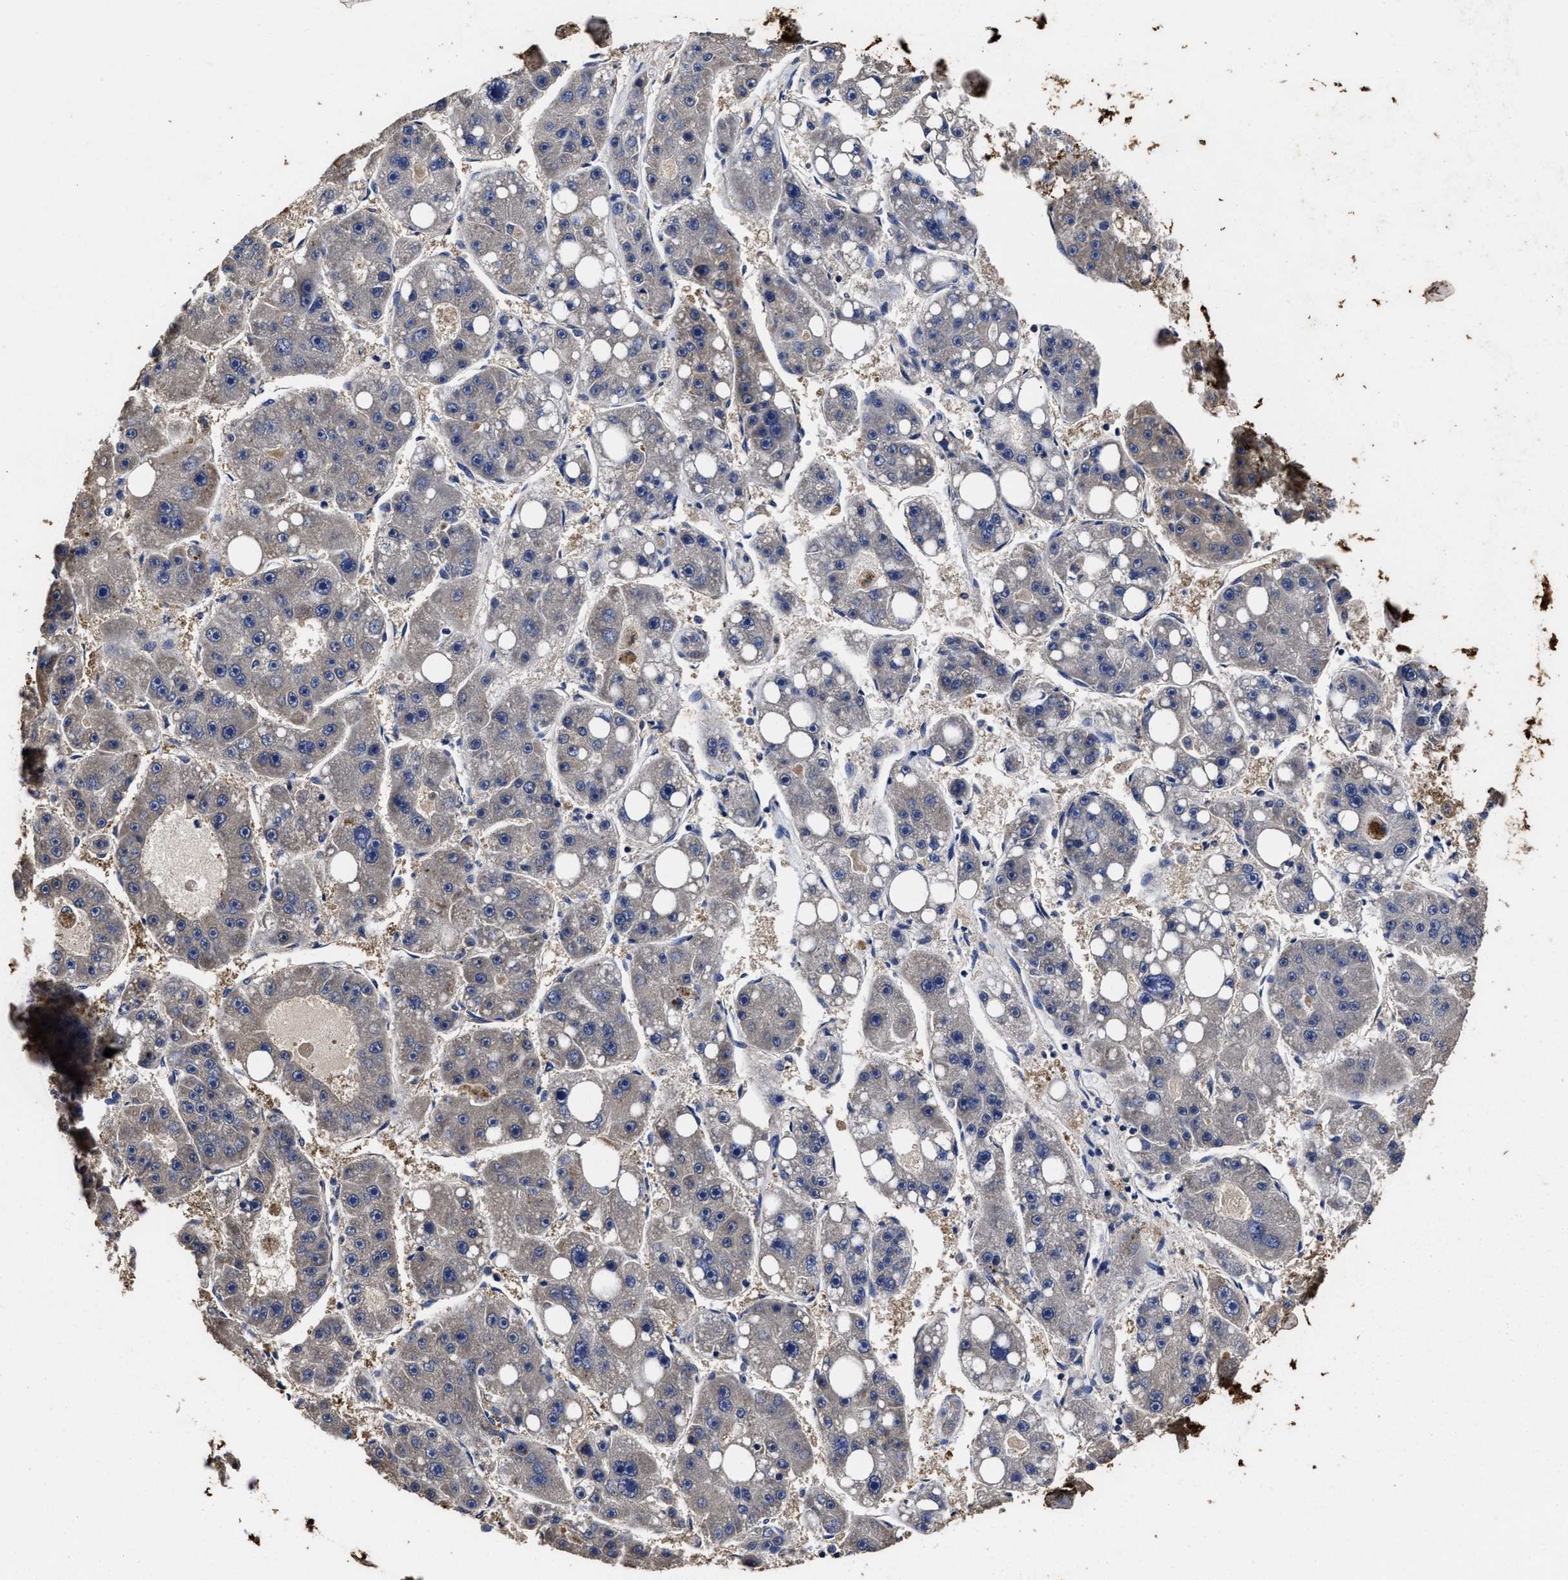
{"staining": {"intensity": "negative", "quantity": "none", "location": "none"}, "tissue": "liver cancer", "cell_type": "Tumor cells", "image_type": "cancer", "snomed": [{"axis": "morphology", "description": "Carcinoma, Hepatocellular, NOS"}, {"axis": "topography", "description": "Liver"}], "caption": "Tumor cells show no significant protein staining in liver hepatocellular carcinoma.", "gene": "AVEN", "patient": {"sex": "female", "age": 61}}